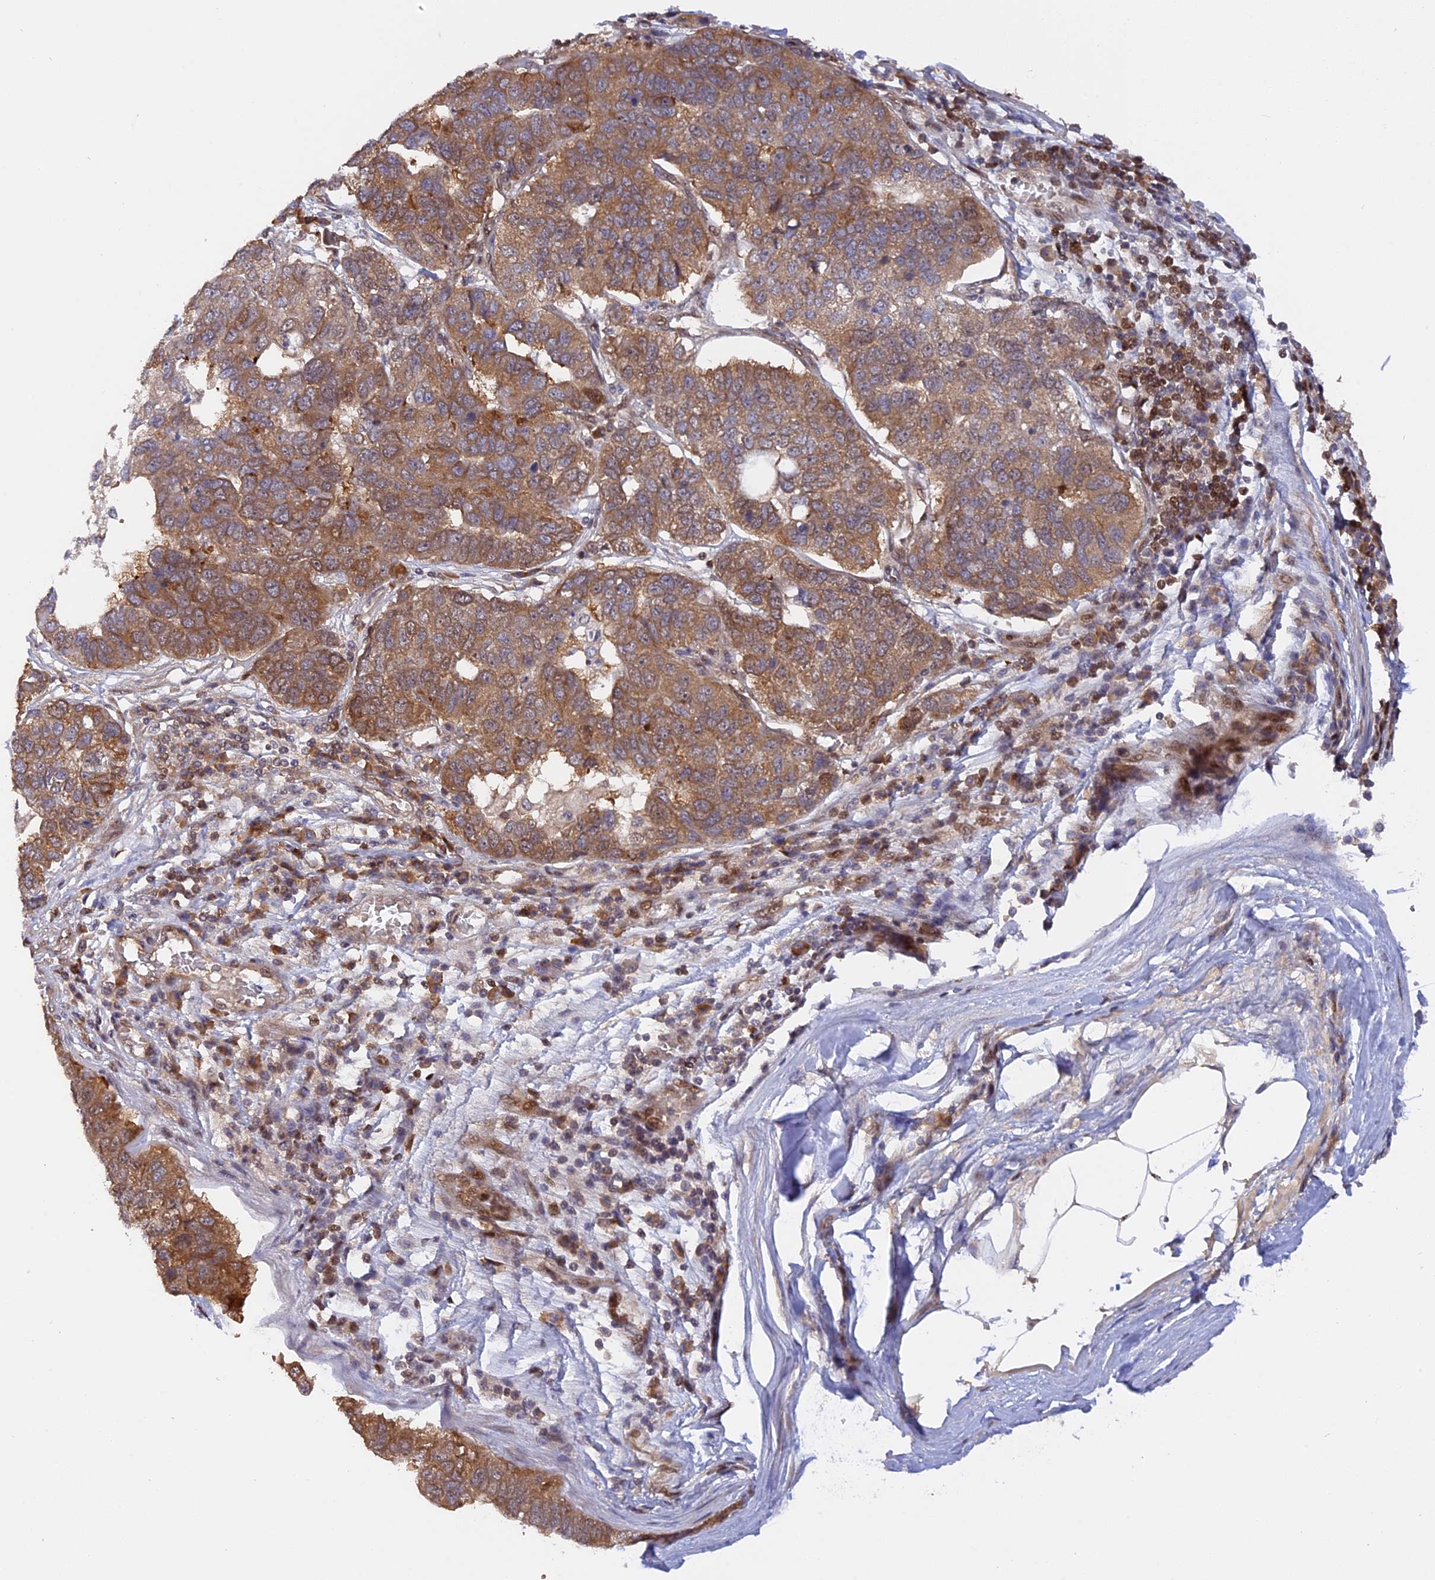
{"staining": {"intensity": "moderate", "quantity": ">75%", "location": "cytoplasmic/membranous"}, "tissue": "pancreatic cancer", "cell_type": "Tumor cells", "image_type": "cancer", "snomed": [{"axis": "morphology", "description": "Adenocarcinoma, NOS"}, {"axis": "topography", "description": "Pancreas"}], "caption": "Pancreatic cancer (adenocarcinoma) stained with a protein marker demonstrates moderate staining in tumor cells.", "gene": "ZNF428", "patient": {"sex": "female", "age": 61}}